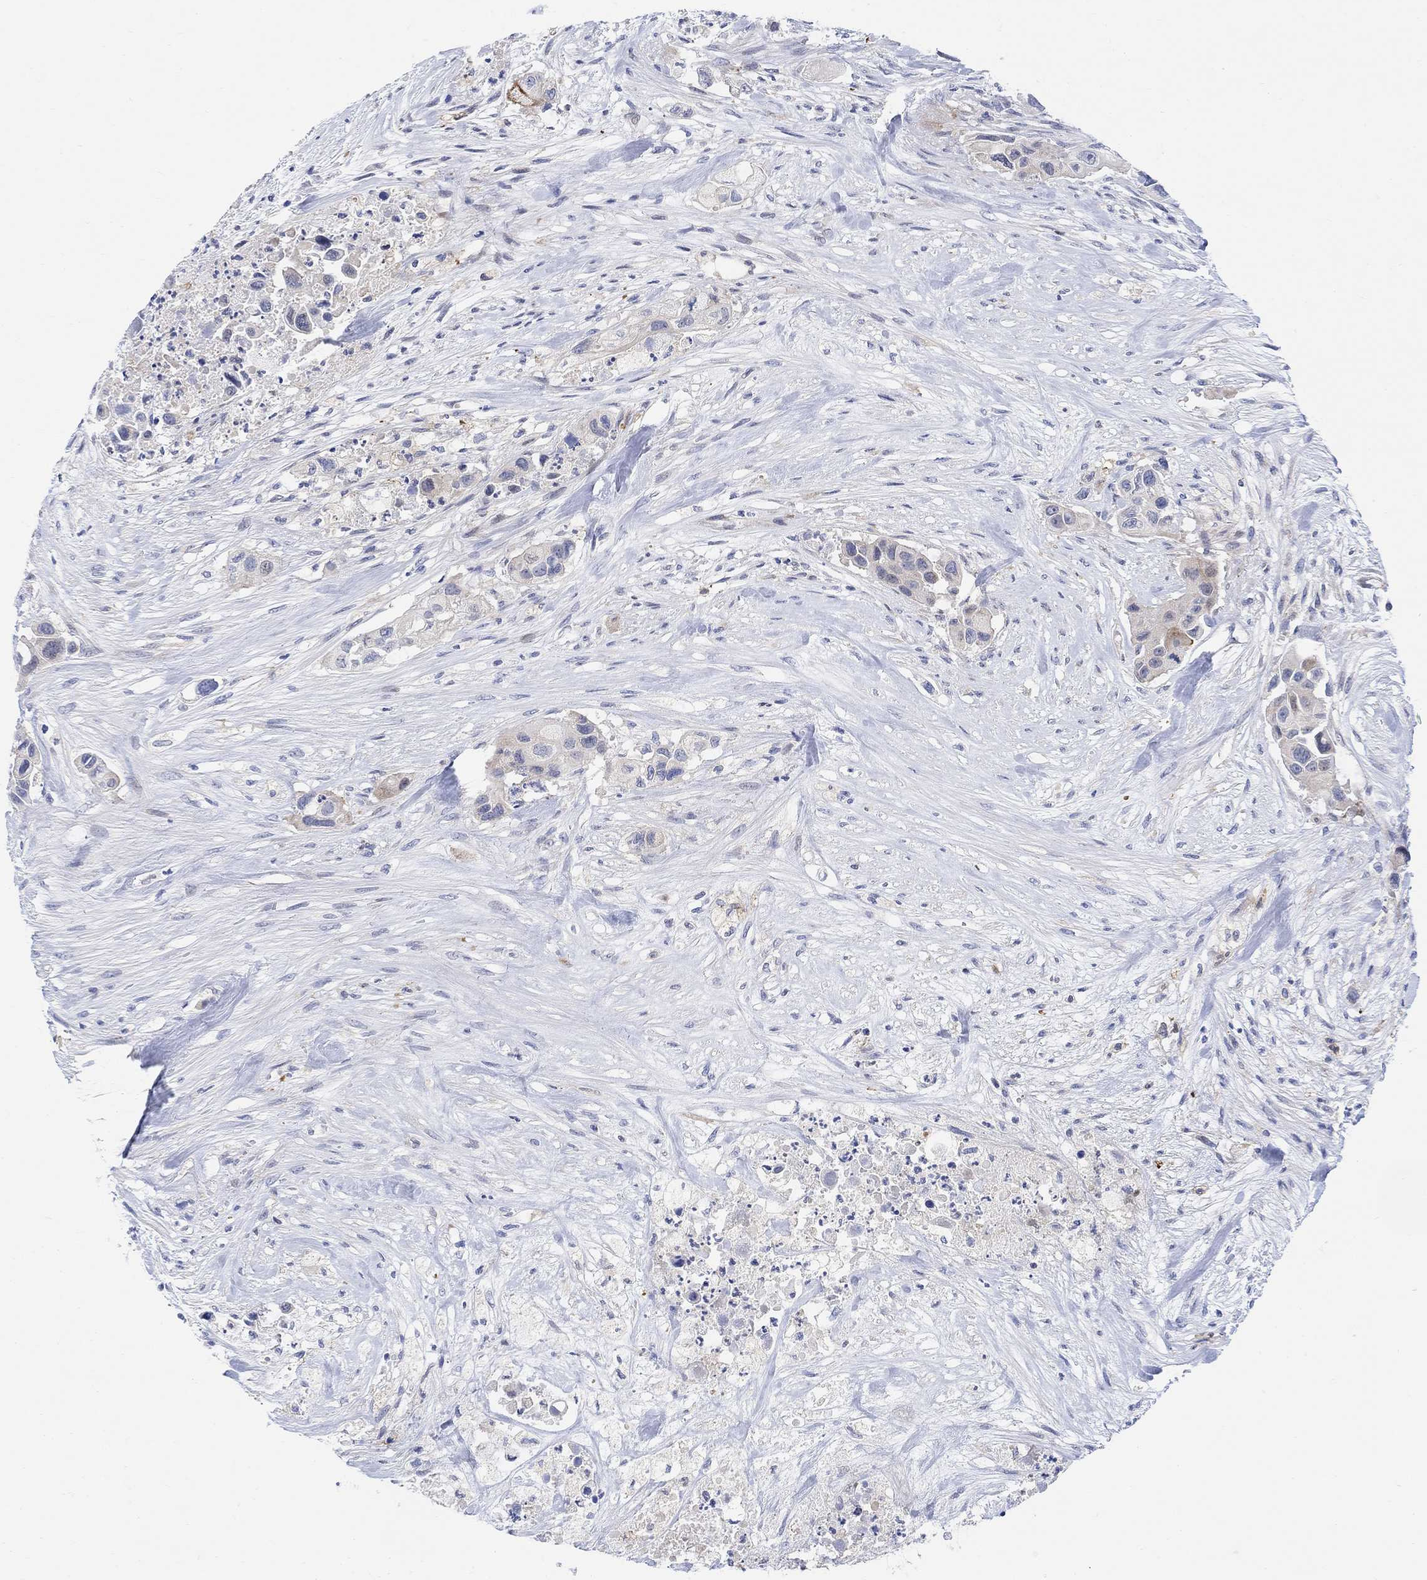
{"staining": {"intensity": "negative", "quantity": "none", "location": "none"}, "tissue": "urothelial cancer", "cell_type": "Tumor cells", "image_type": "cancer", "snomed": [{"axis": "morphology", "description": "Urothelial carcinoma, High grade"}, {"axis": "topography", "description": "Urinary bladder"}], "caption": "This image is of urothelial cancer stained with IHC to label a protein in brown with the nuclei are counter-stained blue. There is no staining in tumor cells. (Brightfield microscopy of DAB (3,3'-diaminobenzidine) immunohistochemistry at high magnification).", "gene": "ARSK", "patient": {"sex": "female", "age": 73}}